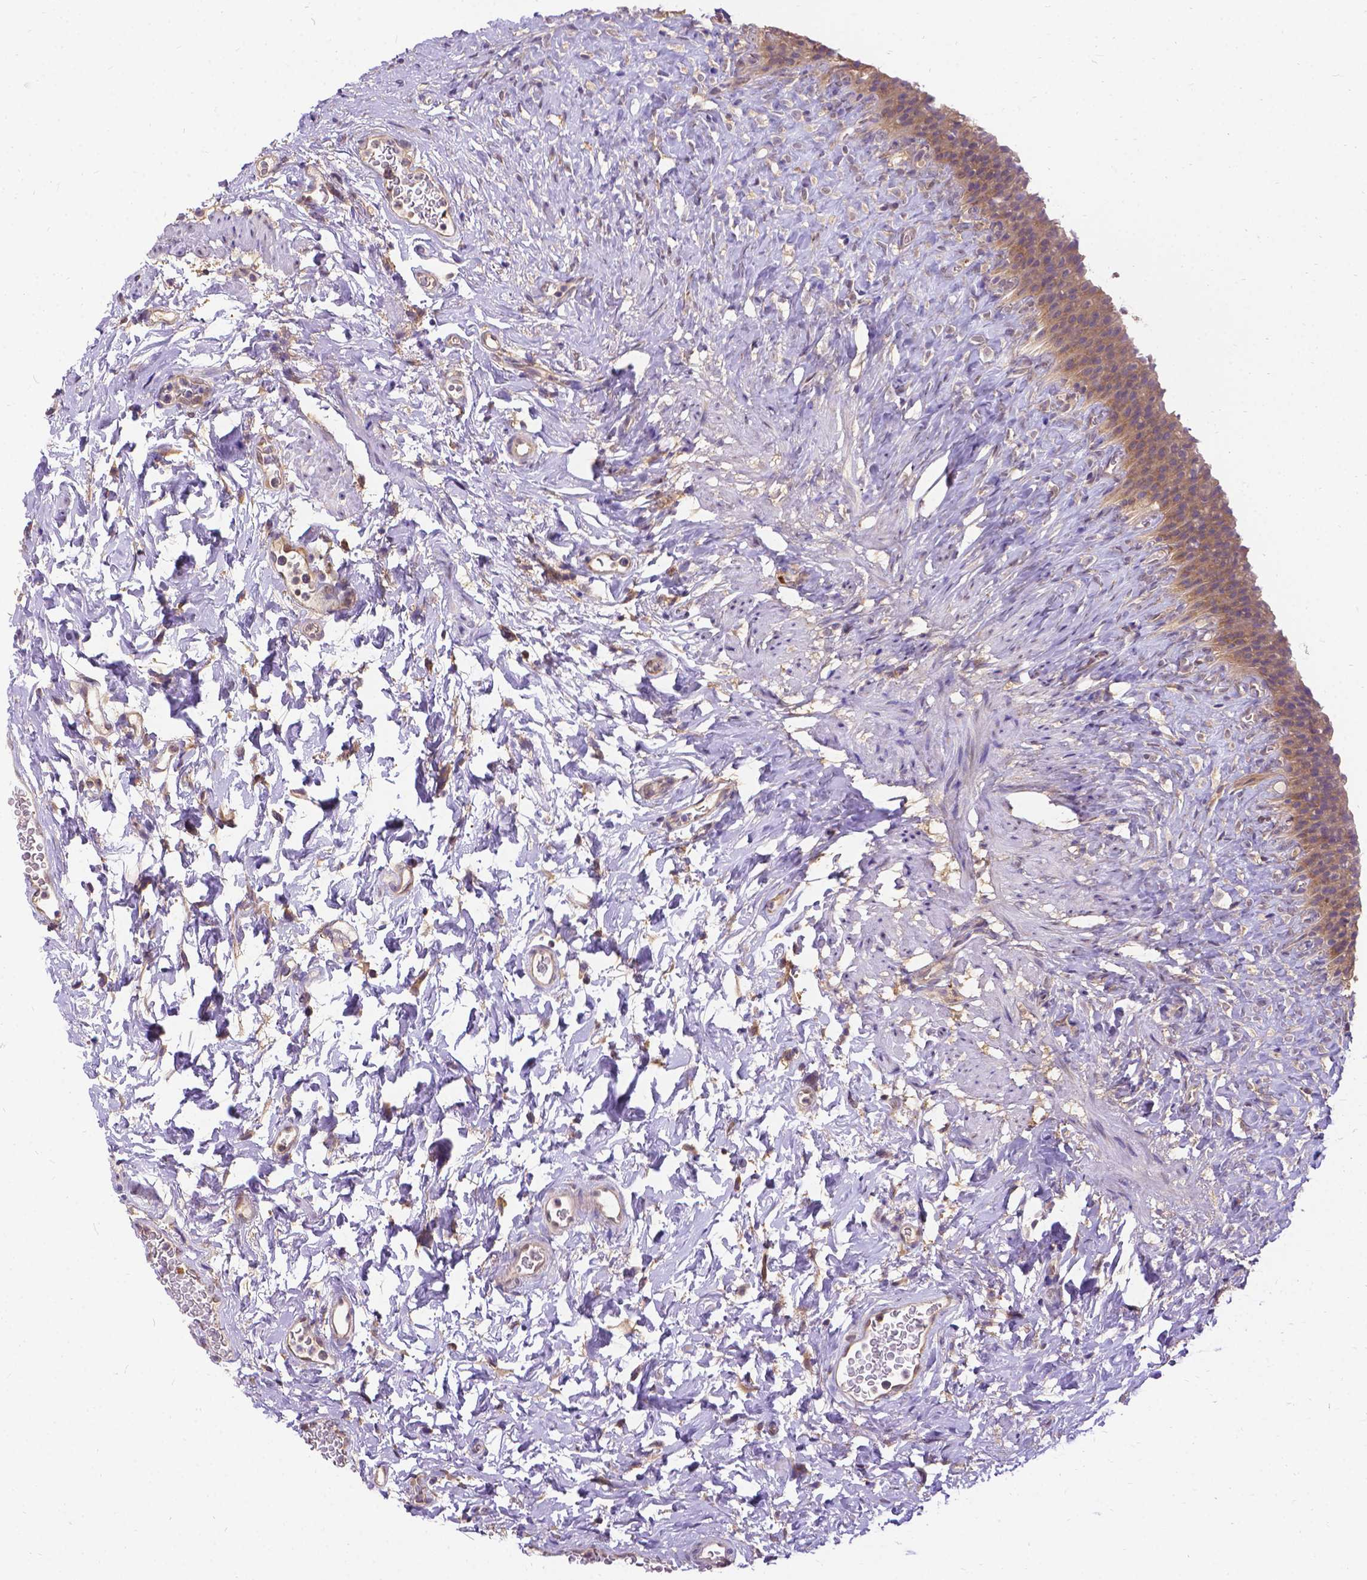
{"staining": {"intensity": "moderate", "quantity": ">75%", "location": "cytoplasmic/membranous"}, "tissue": "urinary bladder", "cell_type": "Urothelial cells", "image_type": "normal", "snomed": [{"axis": "morphology", "description": "Normal tissue, NOS"}, {"axis": "topography", "description": "Urinary bladder"}], "caption": "This image demonstrates immunohistochemistry (IHC) staining of unremarkable urinary bladder, with medium moderate cytoplasmic/membranous expression in about >75% of urothelial cells.", "gene": "DENND6A", "patient": {"sex": "male", "age": 76}}